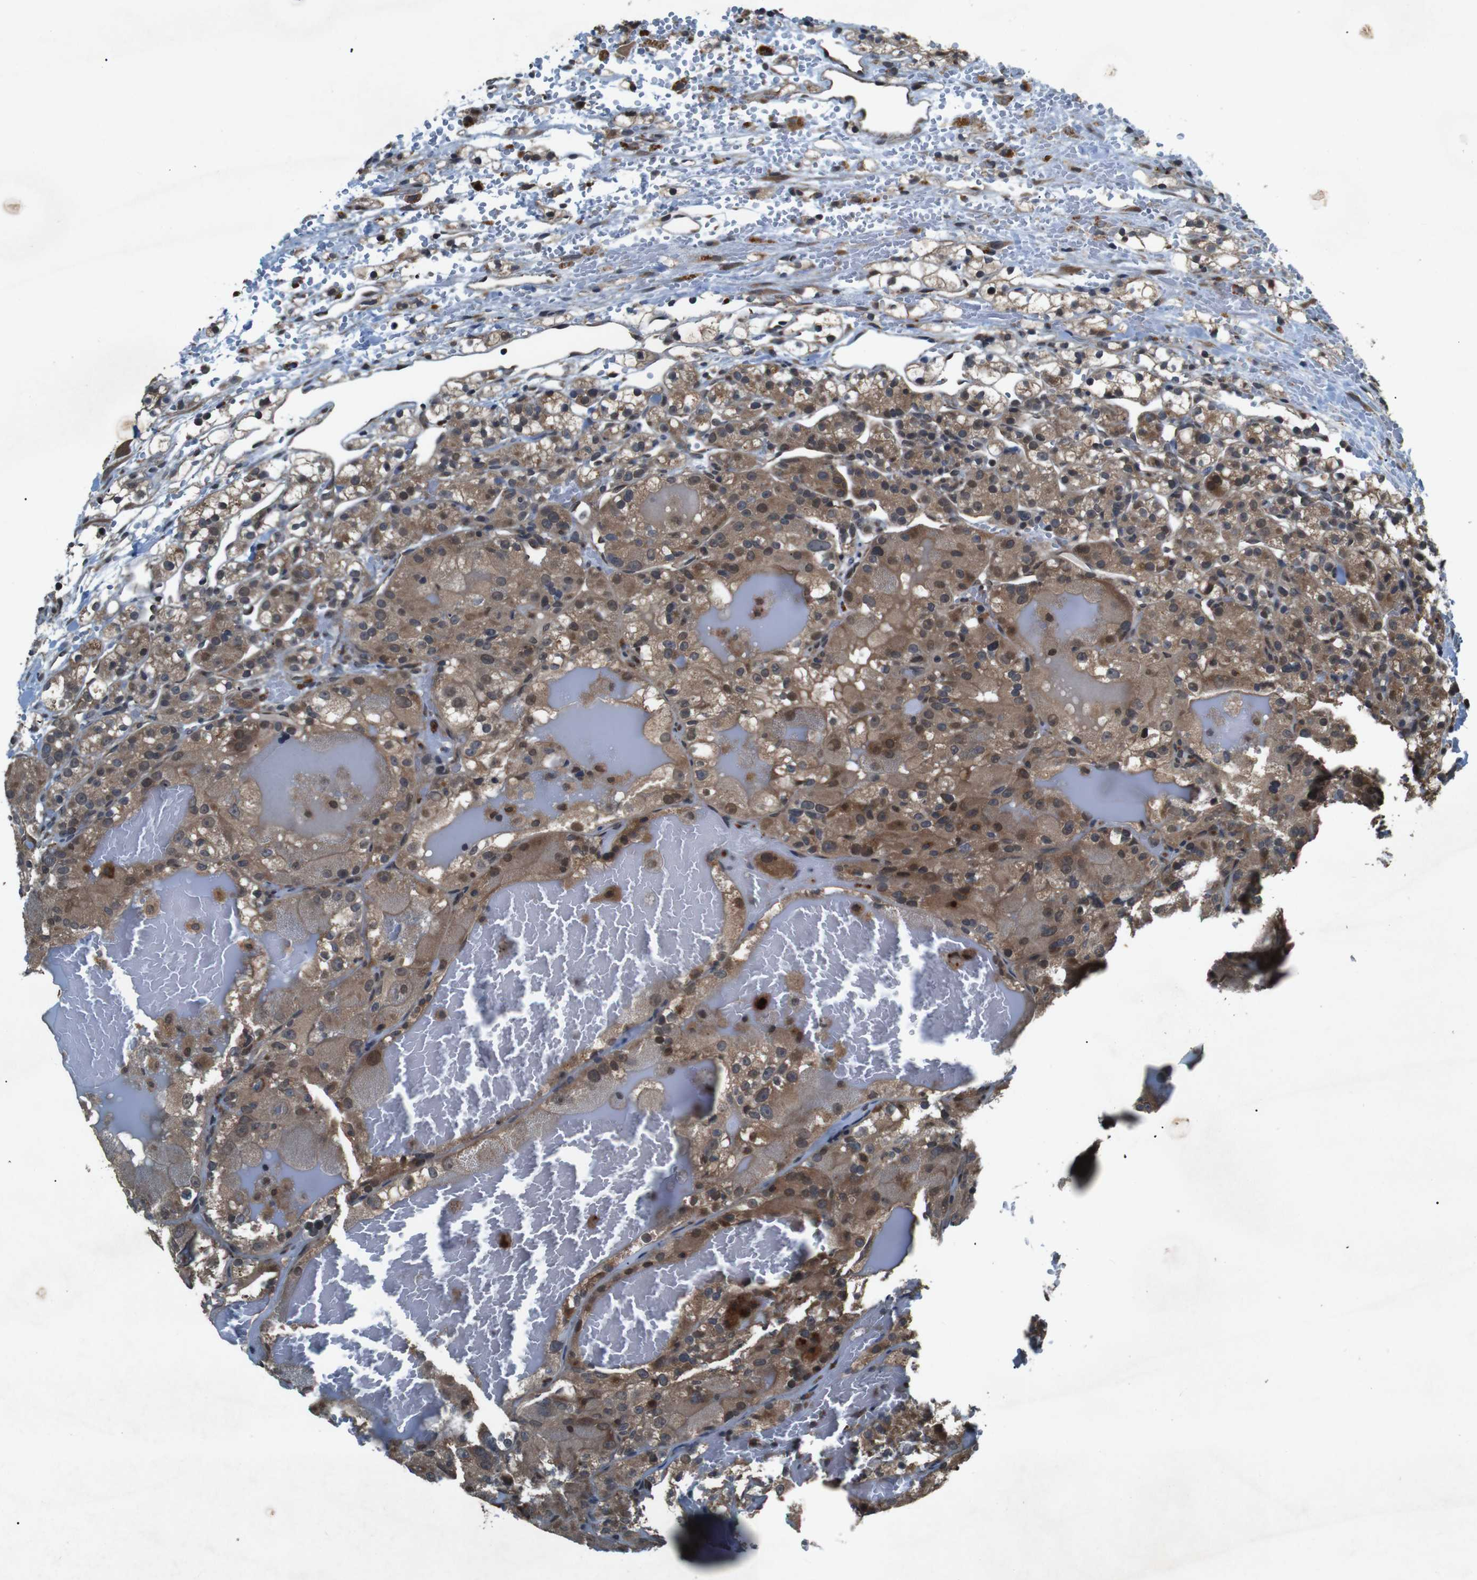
{"staining": {"intensity": "moderate", "quantity": ">75%", "location": "cytoplasmic/membranous,nuclear"}, "tissue": "renal cancer", "cell_type": "Tumor cells", "image_type": "cancer", "snomed": [{"axis": "morphology", "description": "Adenocarcinoma, NOS"}, {"axis": "topography", "description": "Kidney"}], "caption": "DAB immunohistochemical staining of human renal cancer (adenocarcinoma) displays moderate cytoplasmic/membranous and nuclear protein staining in about >75% of tumor cells. (IHC, brightfield microscopy, high magnification).", "gene": "SOCS1", "patient": {"sex": "male", "age": 61}}